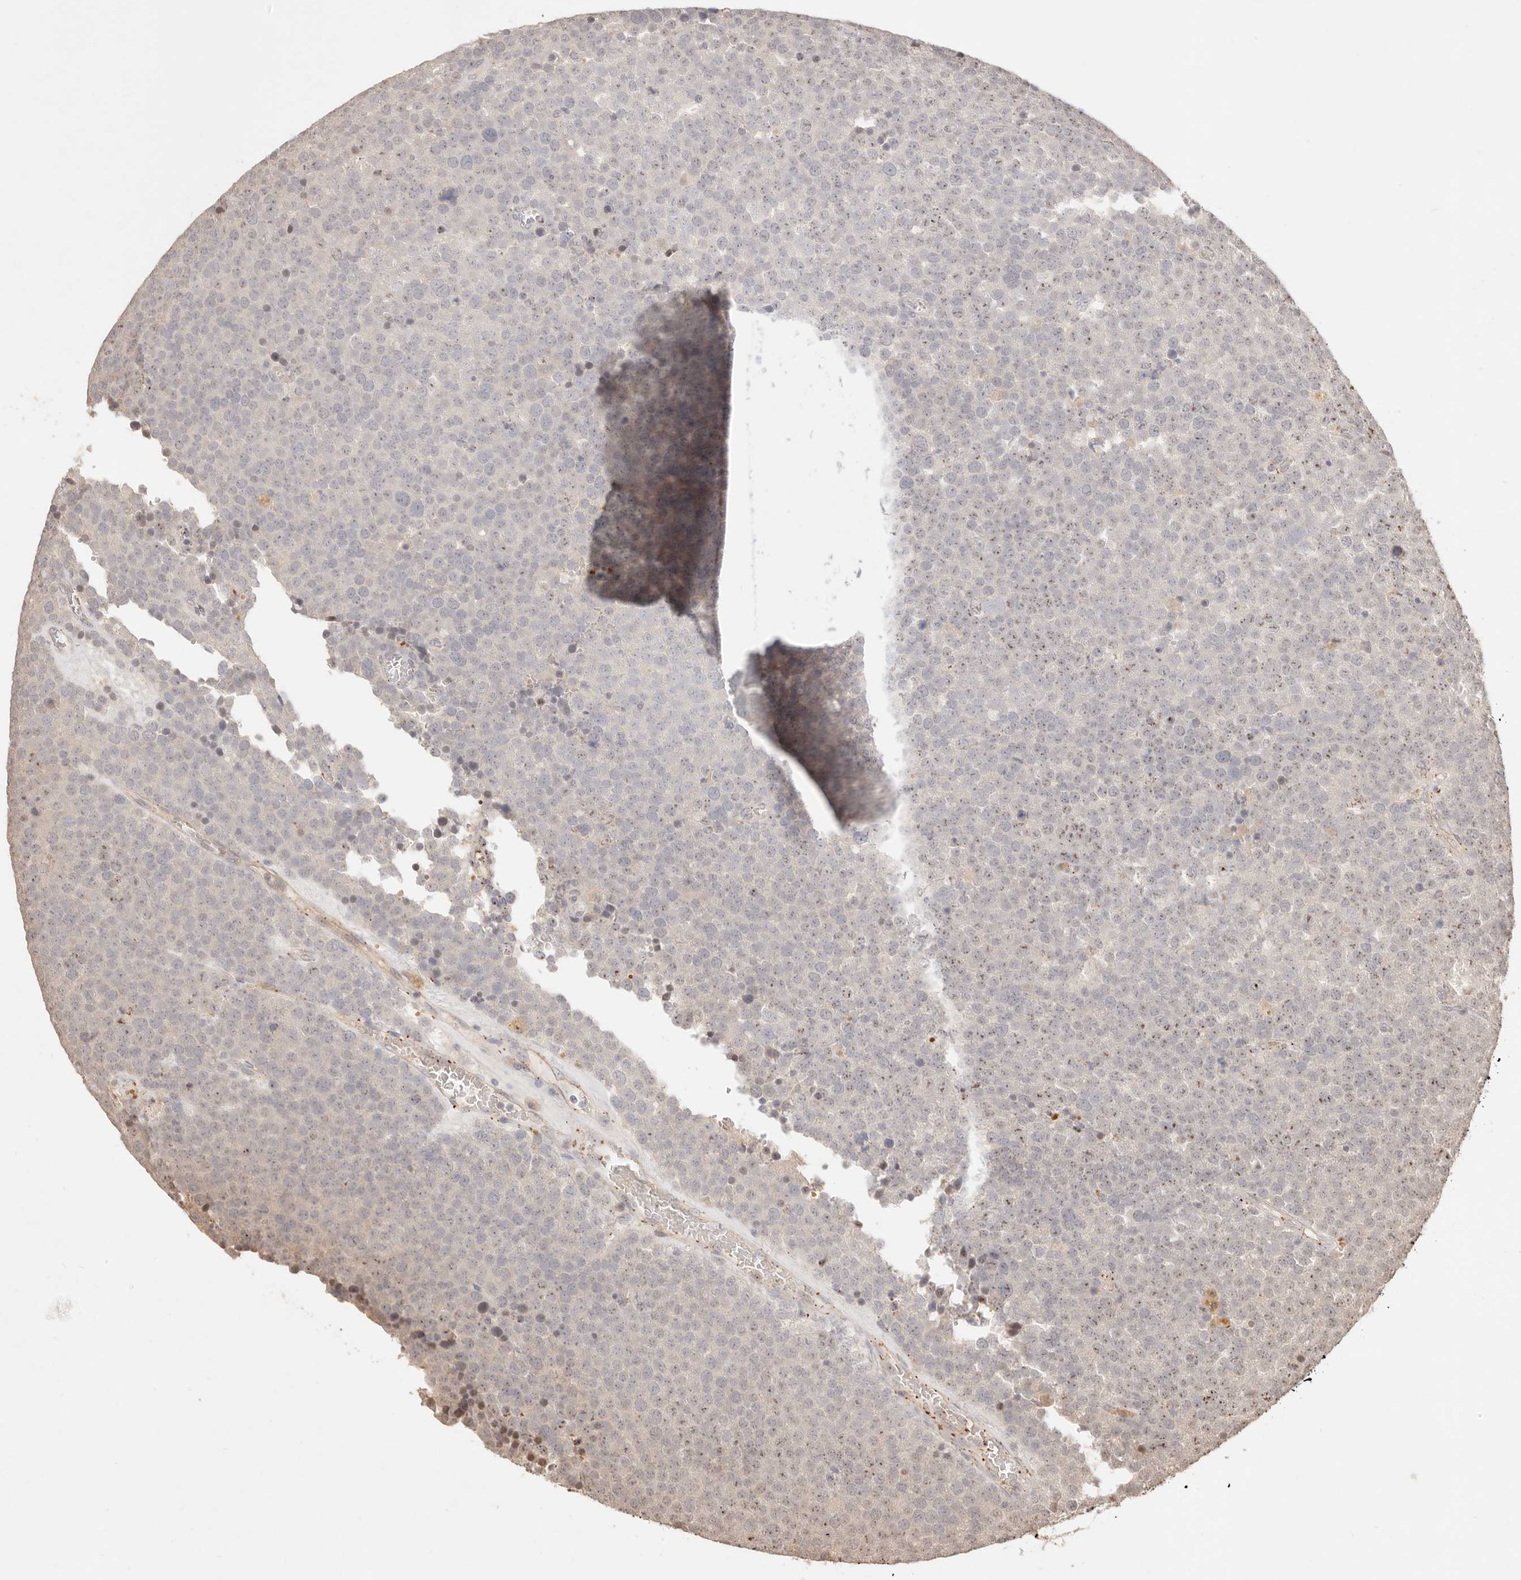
{"staining": {"intensity": "weak", "quantity": "25%-75%", "location": "nuclear"}, "tissue": "testis cancer", "cell_type": "Tumor cells", "image_type": "cancer", "snomed": [{"axis": "morphology", "description": "Seminoma, NOS"}, {"axis": "topography", "description": "Testis"}], "caption": "This is a micrograph of immunohistochemistry (IHC) staining of testis cancer (seminoma), which shows weak staining in the nuclear of tumor cells.", "gene": "MEP1A", "patient": {"sex": "male", "age": 71}}